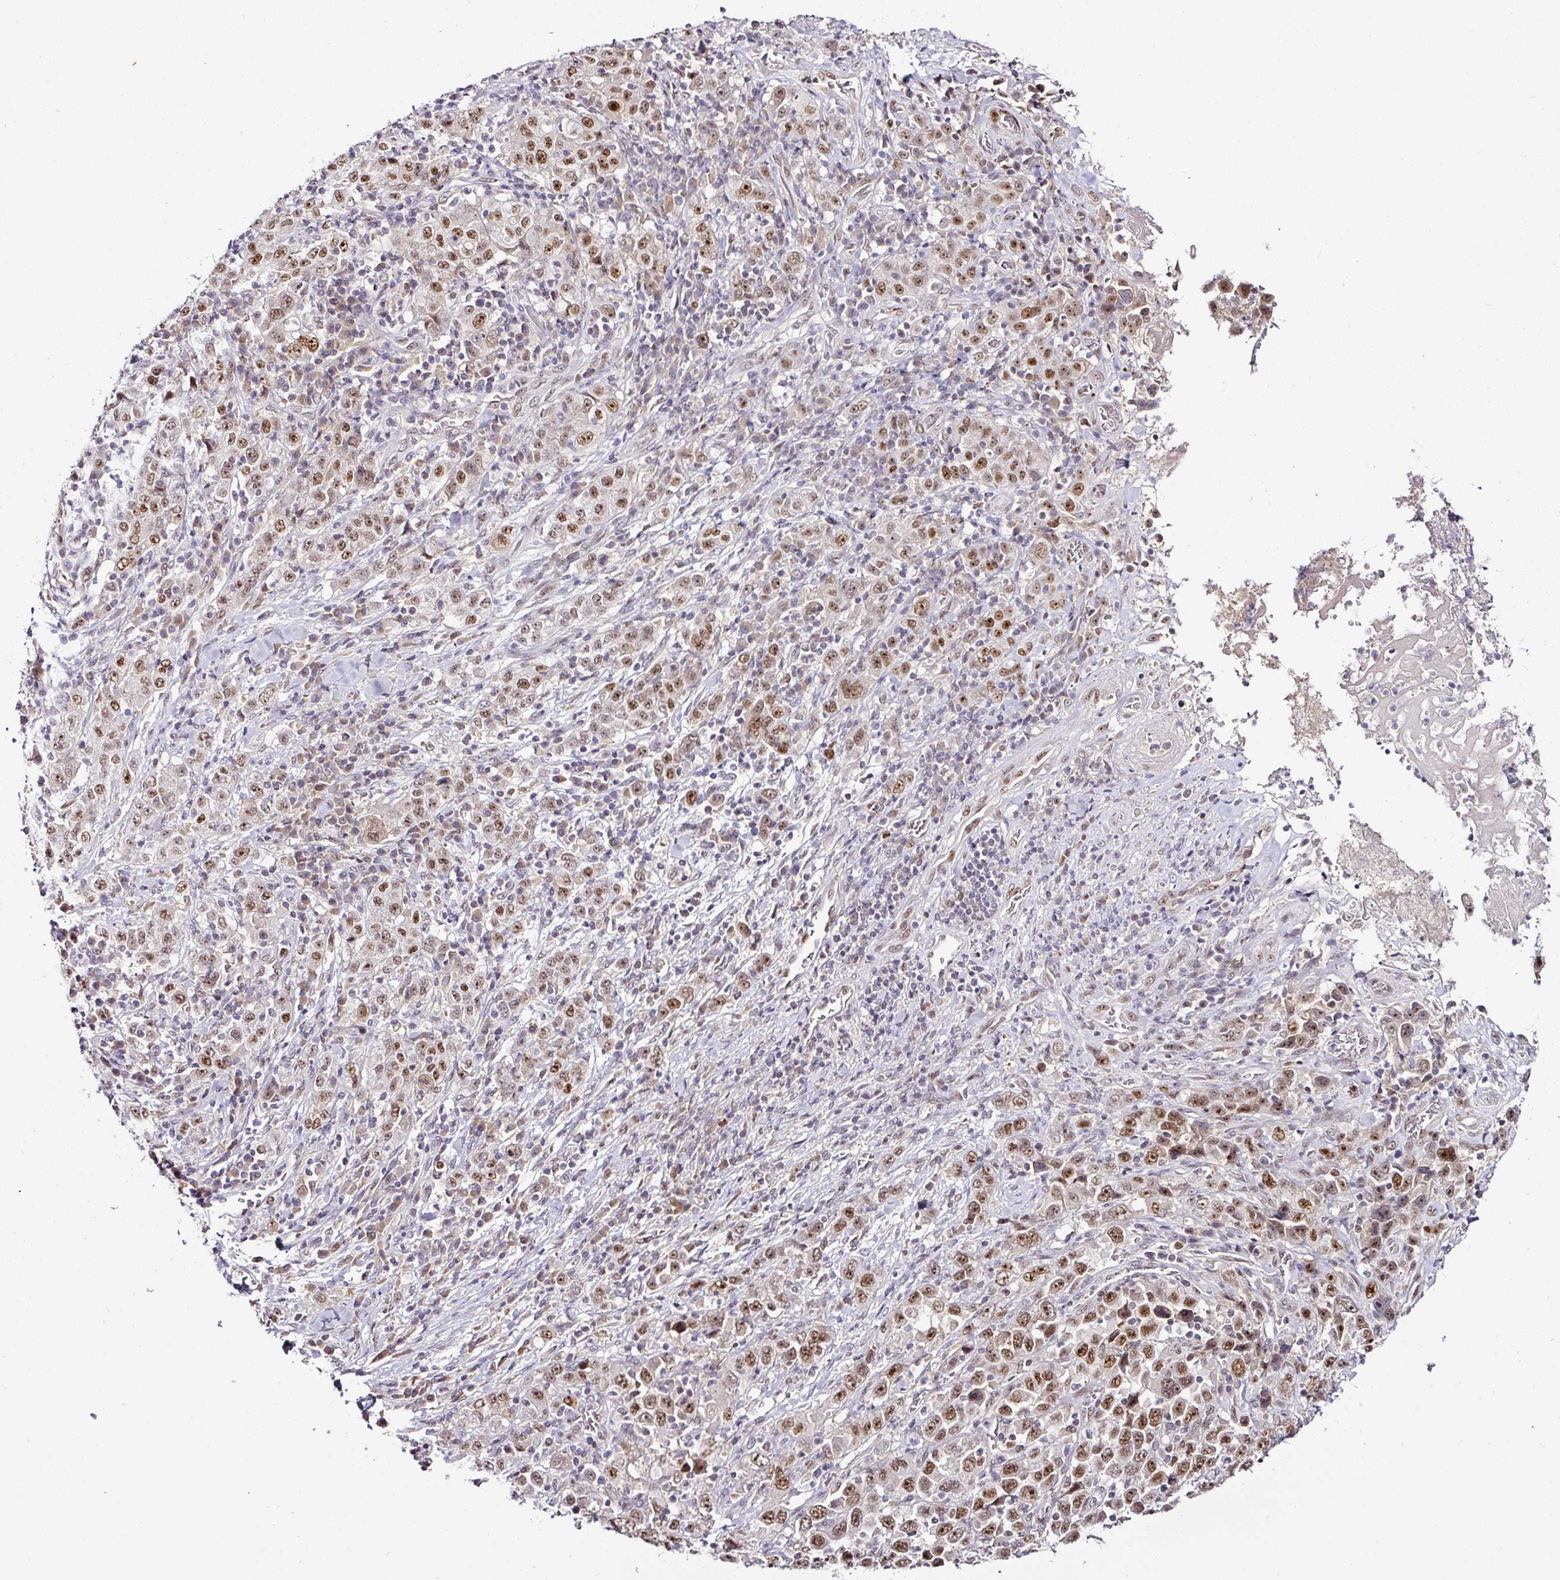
{"staining": {"intensity": "moderate", "quantity": ">75%", "location": "nuclear"}, "tissue": "stomach cancer", "cell_type": "Tumor cells", "image_type": "cancer", "snomed": [{"axis": "morphology", "description": "Normal tissue, NOS"}, {"axis": "morphology", "description": "Adenocarcinoma, NOS"}, {"axis": "topography", "description": "Stomach, upper"}, {"axis": "topography", "description": "Stomach"}], "caption": "IHC image of neoplastic tissue: stomach adenocarcinoma stained using immunohistochemistry (IHC) demonstrates medium levels of moderate protein expression localized specifically in the nuclear of tumor cells, appearing as a nuclear brown color.", "gene": "KLF16", "patient": {"sex": "male", "age": 59}}